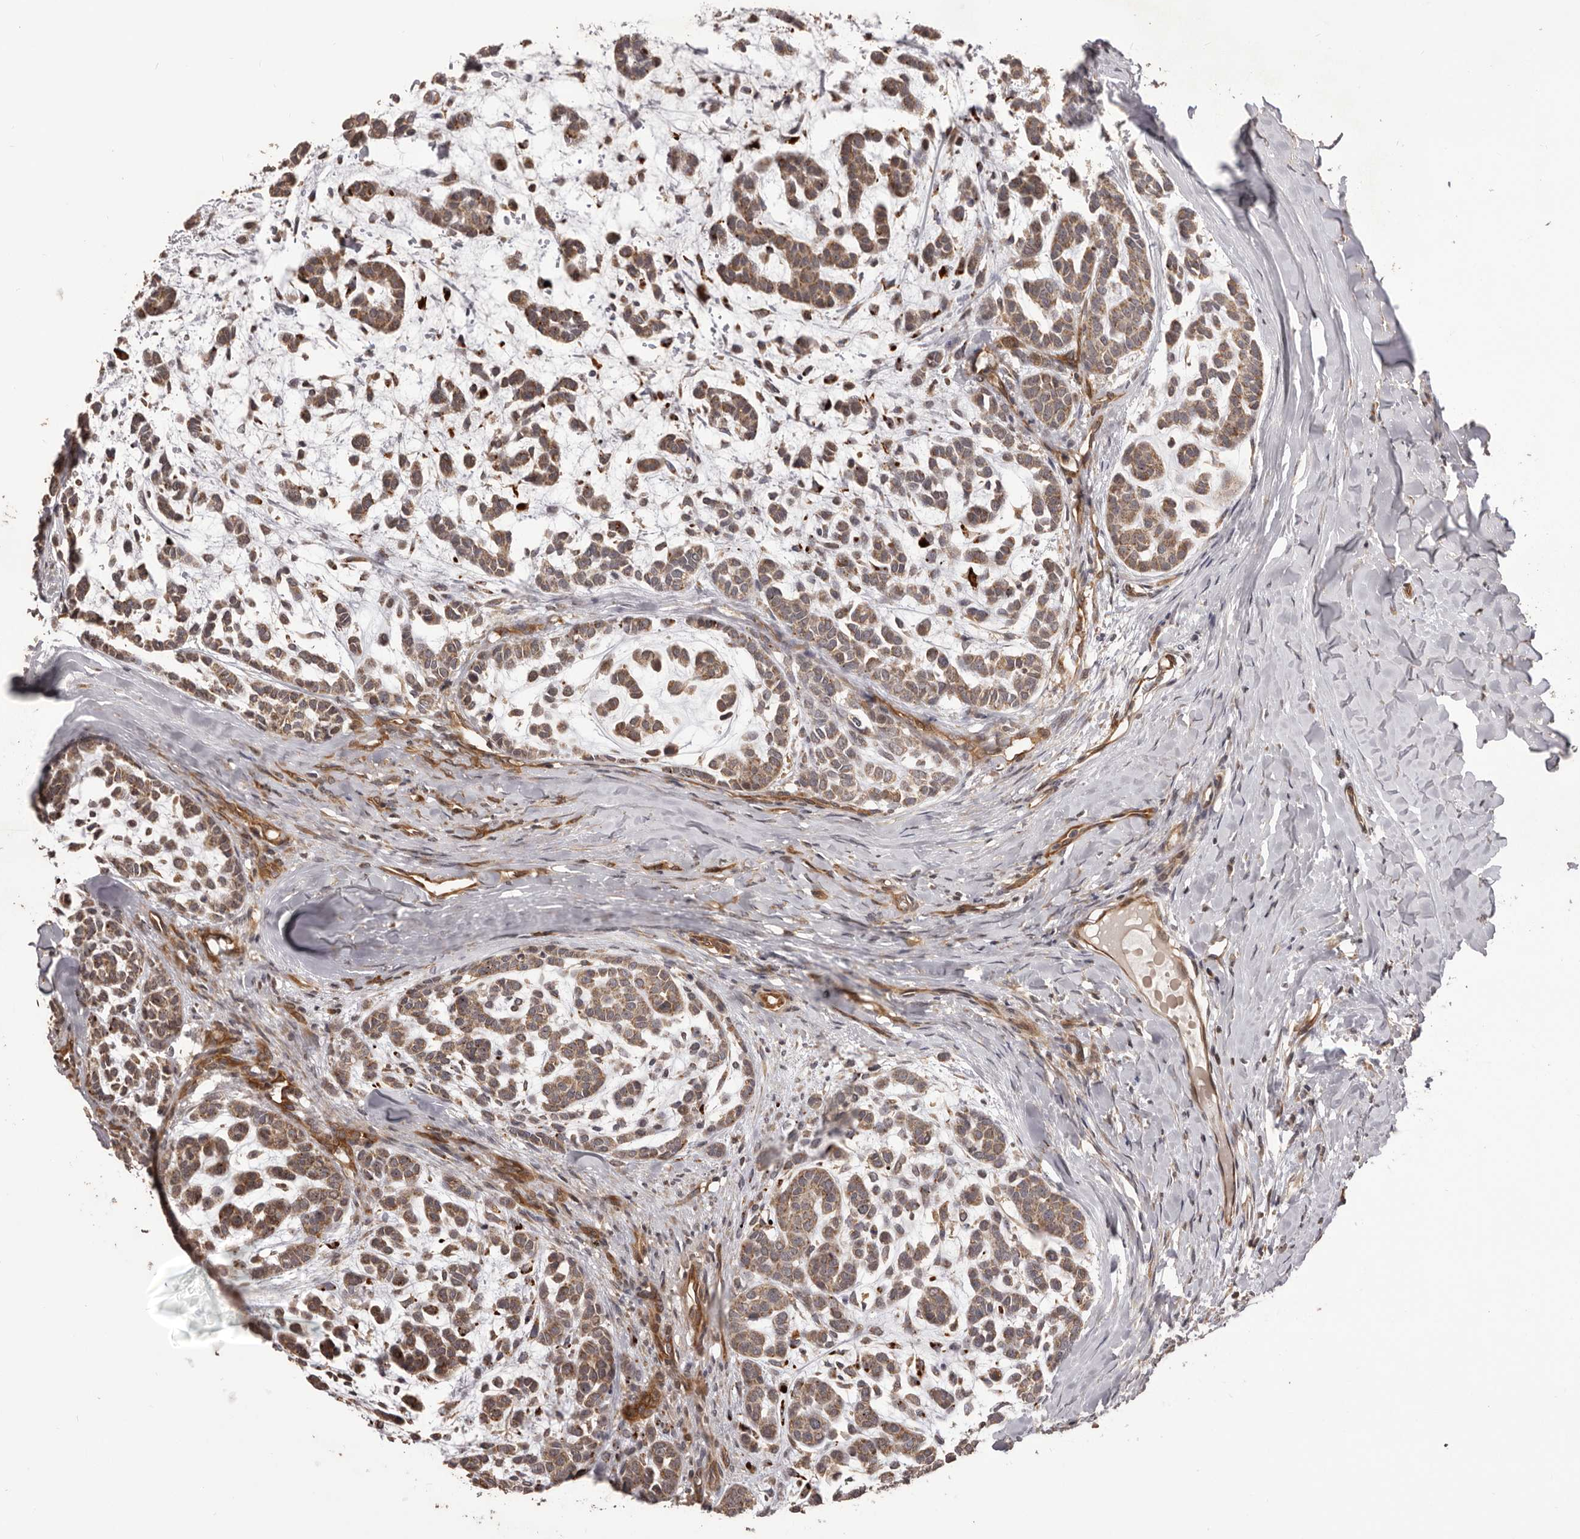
{"staining": {"intensity": "moderate", "quantity": ">75%", "location": "cytoplasmic/membranous"}, "tissue": "head and neck cancer", "cell_type": "Tumor cells", "image_type": "cancer", "snomed": [{"axis": "morphology", "description": "Adenocarcinoma, NOS"}, {"axis": "morphology", "description": "Adenoma, NOS"}, {"axis": "topography", "description": "Head-Neck"}], "caption": "Immunohistochemical staining of human head and neck cancer (adenoma) shows moderate cytoplasmic/membranous protein staining in about >75% of tumor cells.", "gene": "QRSL1", "patient": {"sex": "female", "age": 55}}